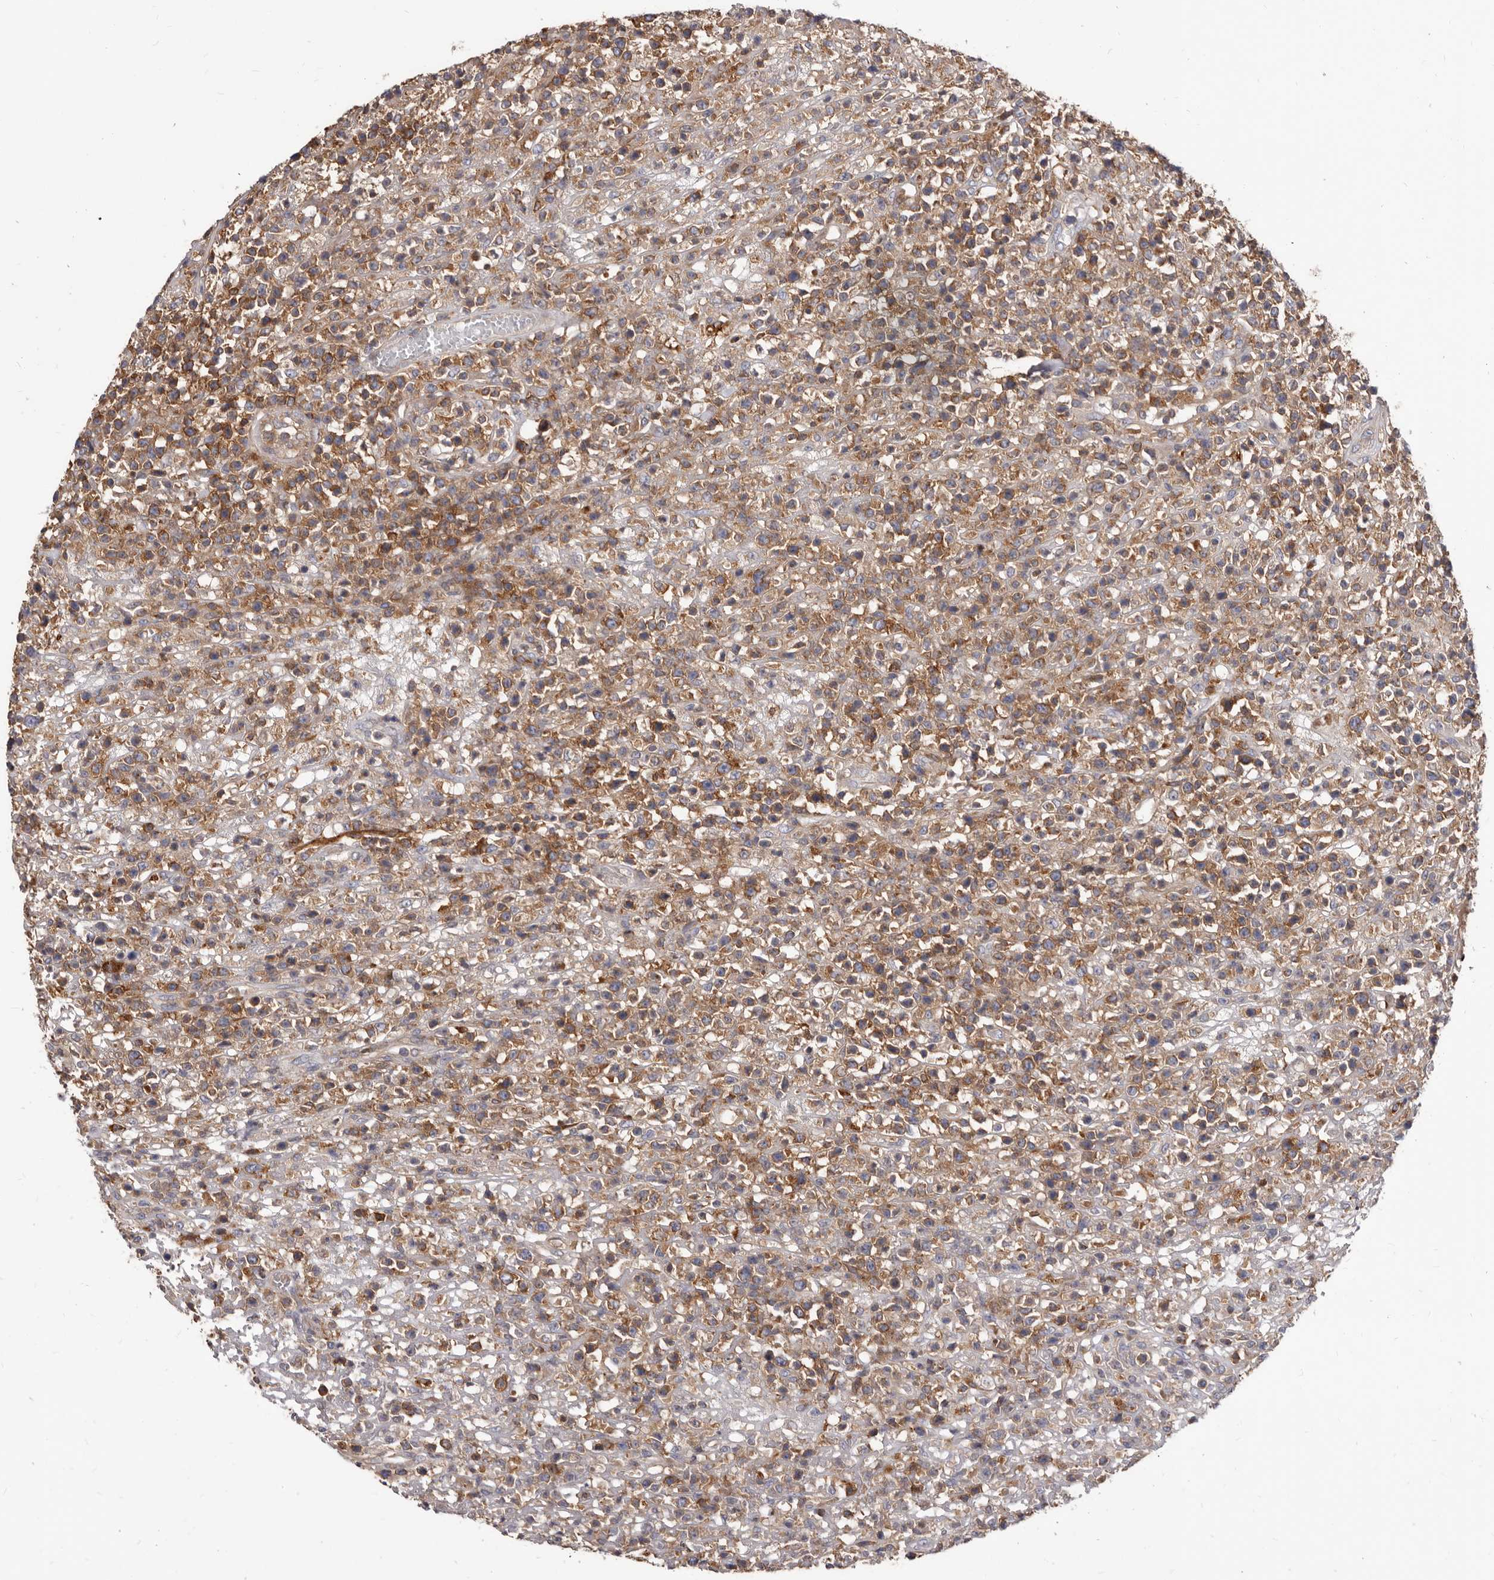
{"staining": {"intensity": "moderate", "quantity": ">75%", "location": "cytoplasmic/membranous"}, "tissue": "lymphoma", "cell_type": "Tumor cells", "image_type": "cancer", "snomed": [{"axis": "morphology", "description": "Malignant lymphoma, non-Hodgkin's type, High grade"}, {"axis": "topography", "description": "Colon"}], "caption": "High-magnification brightfield microscopy of high-grade malignant lymphoma, non-Hodgkin's type stained with DAB (3,3'-diaminobenzidine) (brown) and counterstained with hematoxylin (blue). tumor cells exhibit moderate cytoplasmic/membranous expression is appreciated in about>75% of cells. The staining was performed using DAB to visualize the protein expression in brown, while the nuclei were stained in blue with hematoxylin (Magnification: 20x).", "gene": "NIBAN1", "patient": {"sex": "female", "age": 53}}